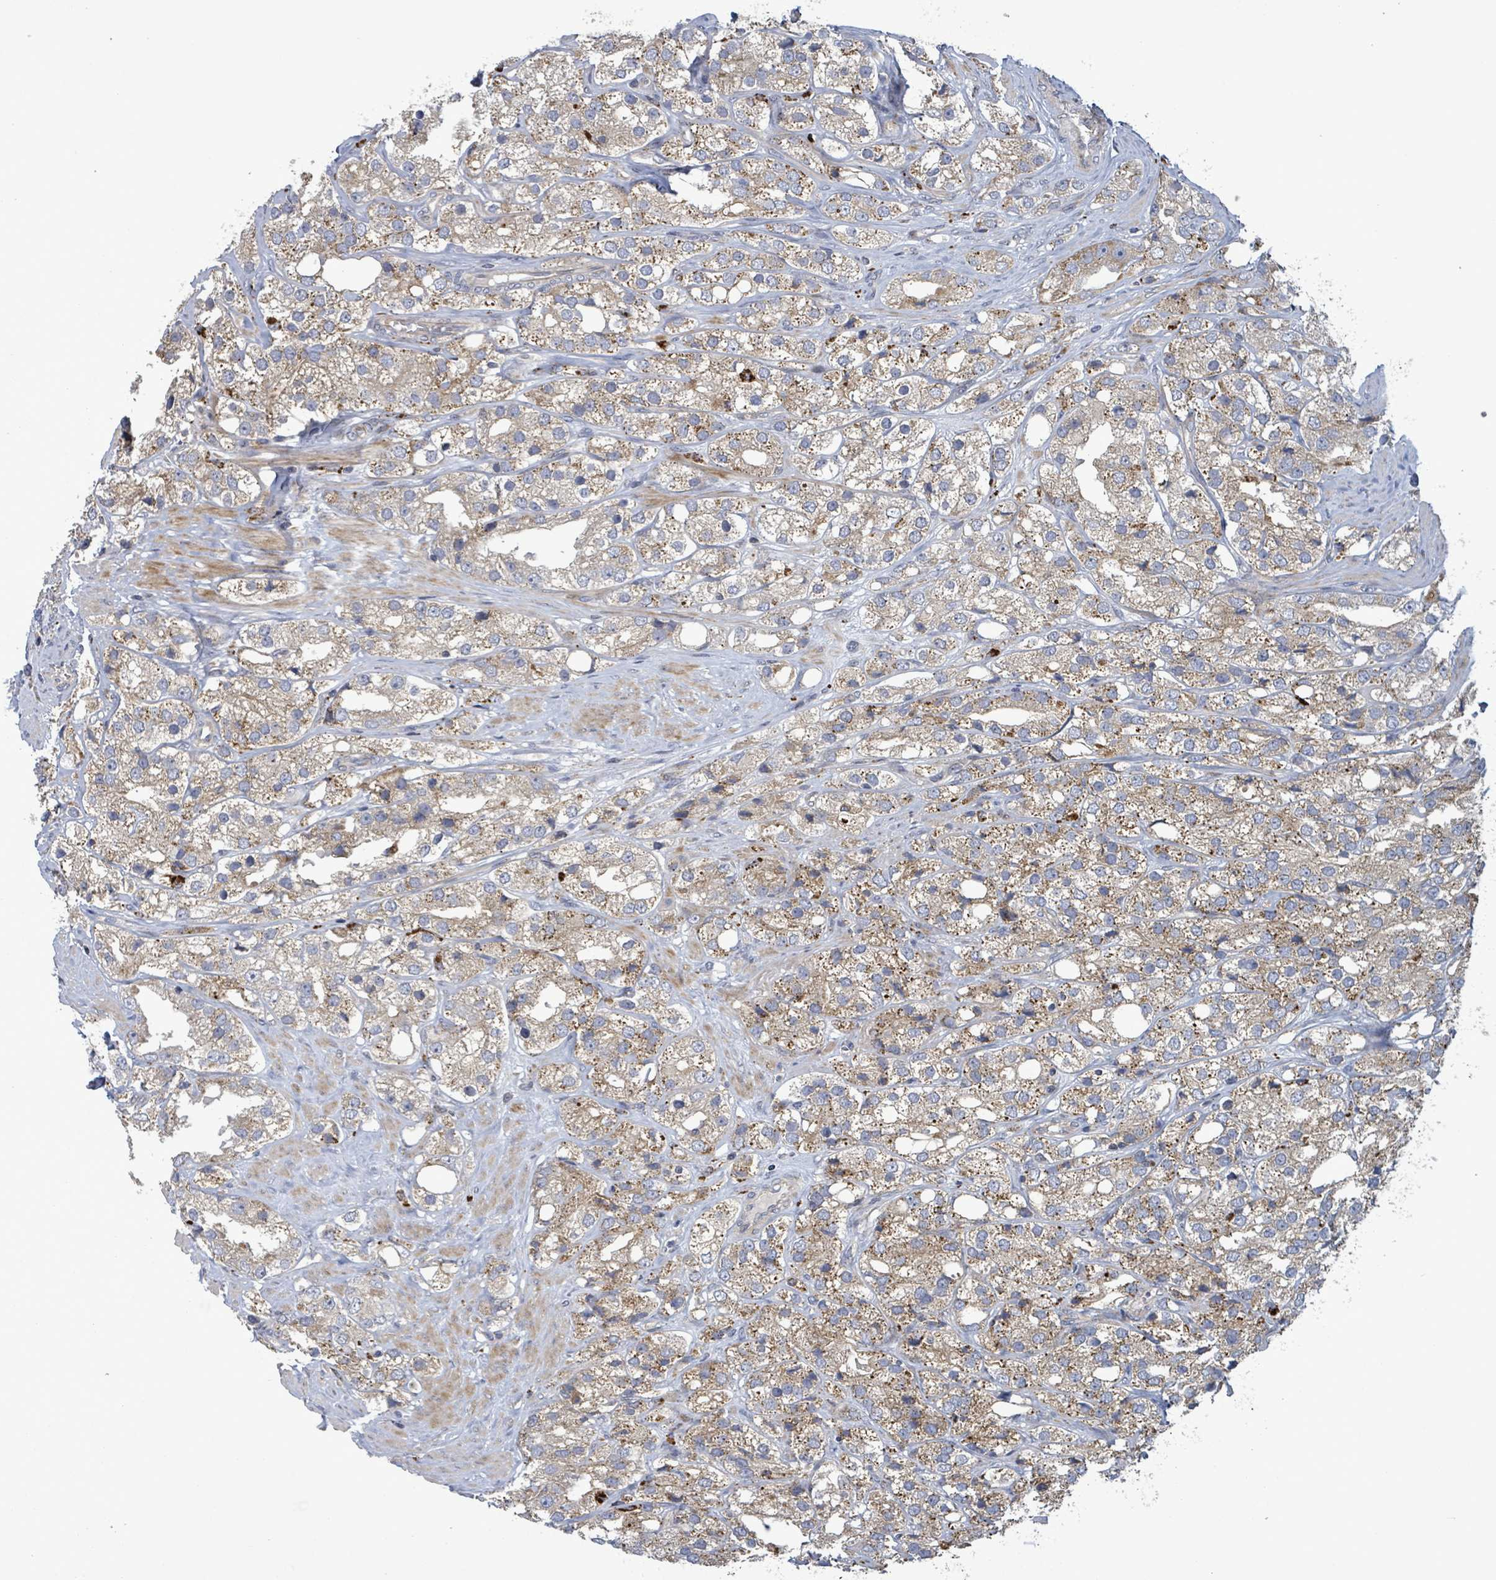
{"staining": {"intensity": "weak", "quantity": ">75%", "location": "cytoplasmic/membranous"}, "tissue": "prostate cancer", "cell_type": "Tumor cells", "image_type": "cancer", "snomed": [{"axis": "morphology", "description": "Adenocarcinoma, NOS"}, {"axis": "topography", "description": "Prostate"}], "caption": "Prostate cancer (adenocarcinoma) stained for a protein shows weak cytoplasmic/membranous positivity in tumor cells.", "gene": "DIPK2A", "patient": {"sex": "male", "age": 79}}